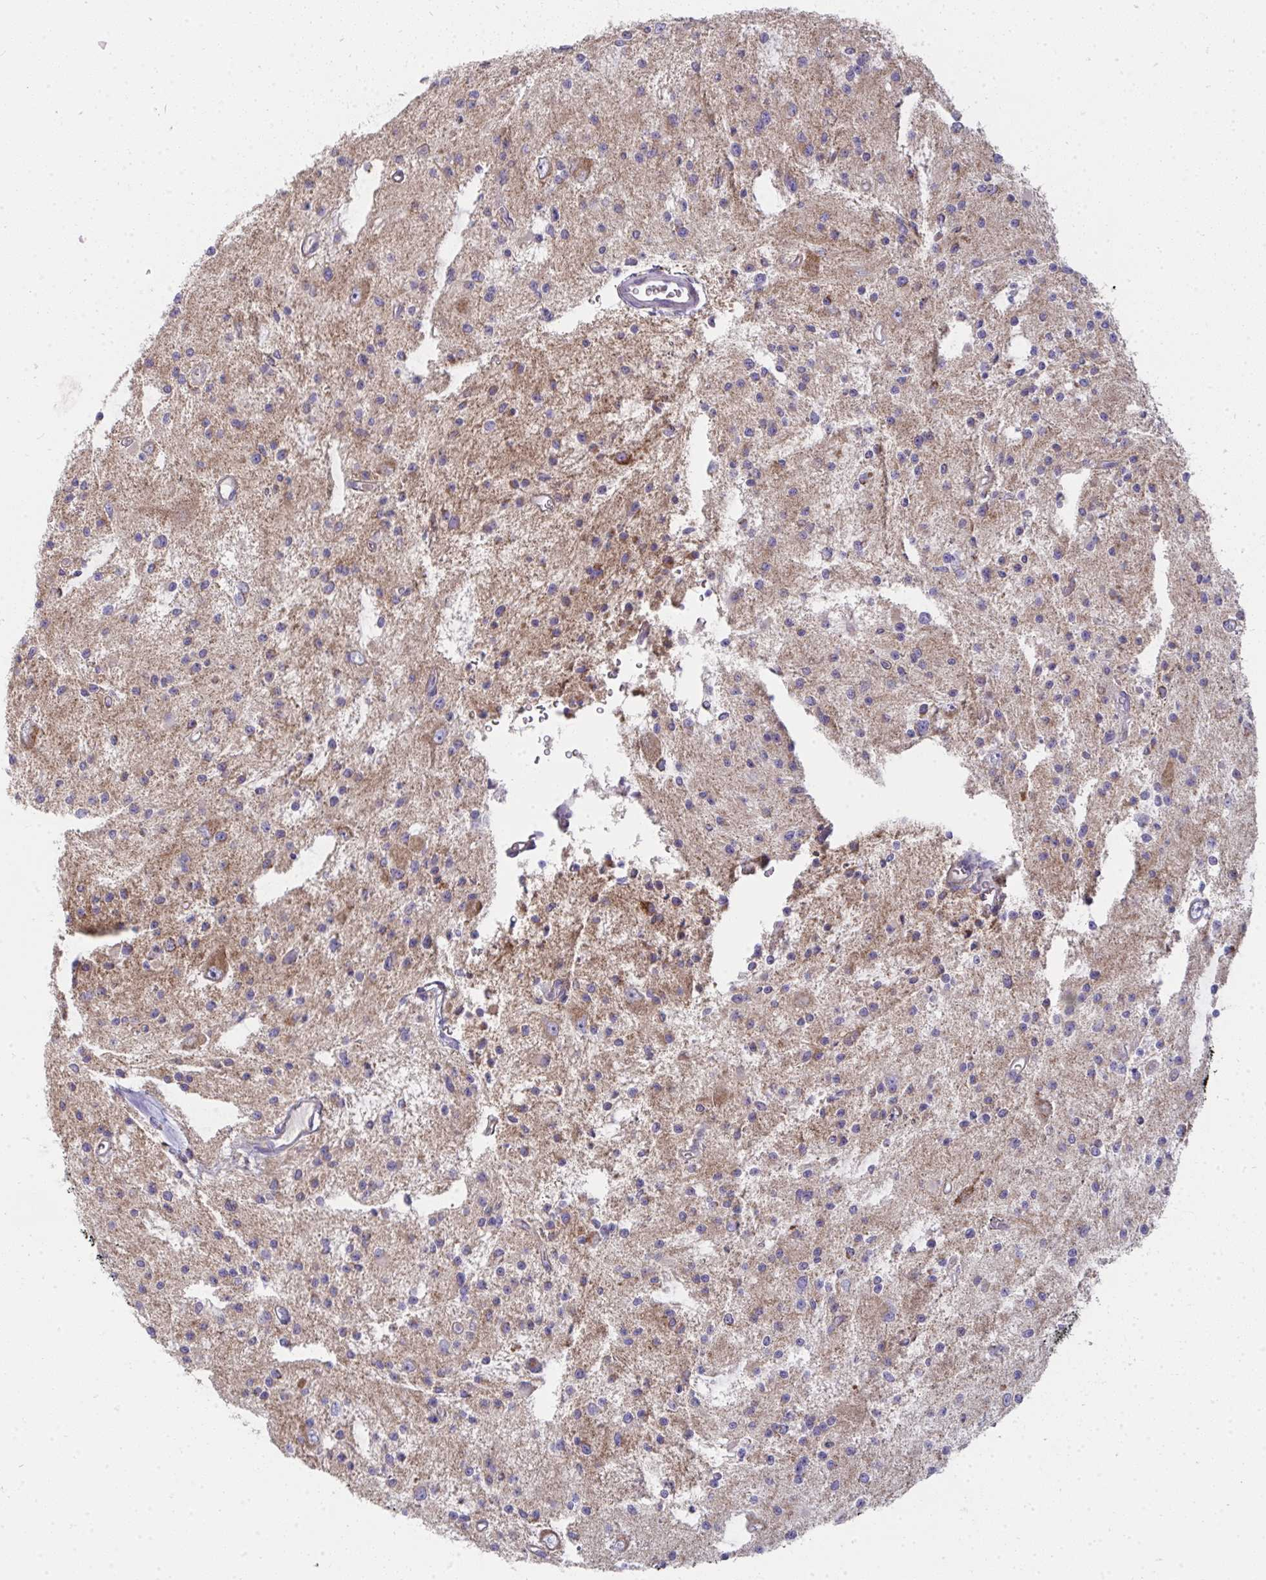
{"staining": {"intensity": "weak", "quantity": "<25%", "location": "cytoplasmic/membranous"}, "tissue": "glioma", "cell_type": "Tumor cells", "image_type": "cancer", "snomed": [{"axis": "morphology", "description": "Glioma, malignant, Low grade"}, {"axis": "topography", "description": "Brain"}], "caption": "An immunohistochemistry micrograph of glioma is shown. There is no staining in tumor cells of glioma. (DAB (3,3'-diaminobenzidine) IHC with hematoxylin counter stain).", "gene": "FAHD1", "patient": {"sex": "male", "age": 43}}